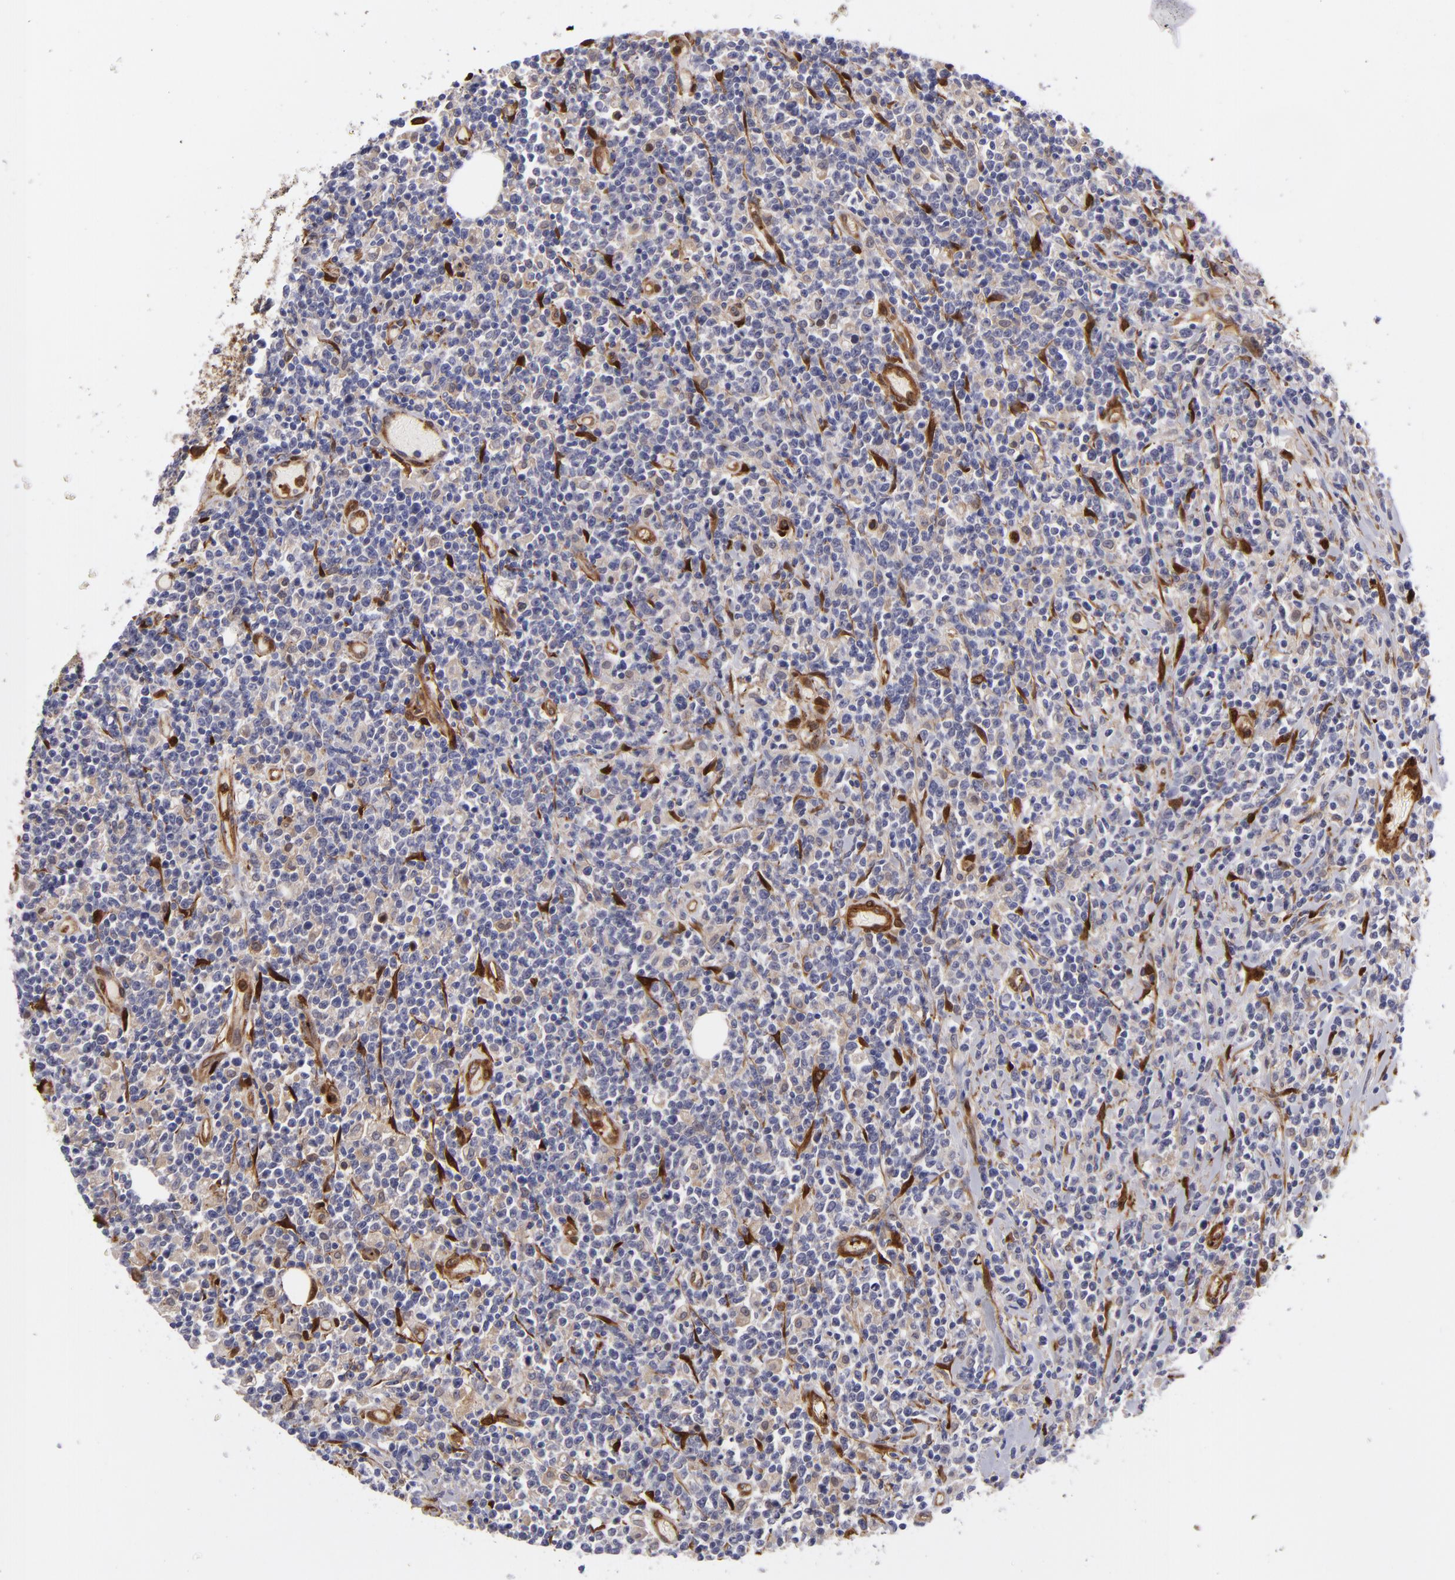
{"staining": {"intensity": "weak", "quantity": "25%-75%", "location": "cytoplasmic/membranous"}, "tissue": "lymphoma", "cell_type": "Tumor cells", "image_type": "cancer", "snomed": [{"axis": "morphology", "description": "Malignant lymphoma, non-Hodgkin's type, High grade"}, {"axis": "topography", "description": "Colon"}], "caption": "Immunohistochemistry of human high-grade malignant lymphoma, non-Hodgkin's type reveals low levels of weak cytoplasmic/membranous positivity in approximately 25%-75% of tumor cells. Using DAB (3,3'-diaminobenzidine) (brown) and hematoxylin (blue) stains, captured at high magnification using brightfield microscopy.", "gene": "VCL", "patient": {"sex": "male", "age": 82}}